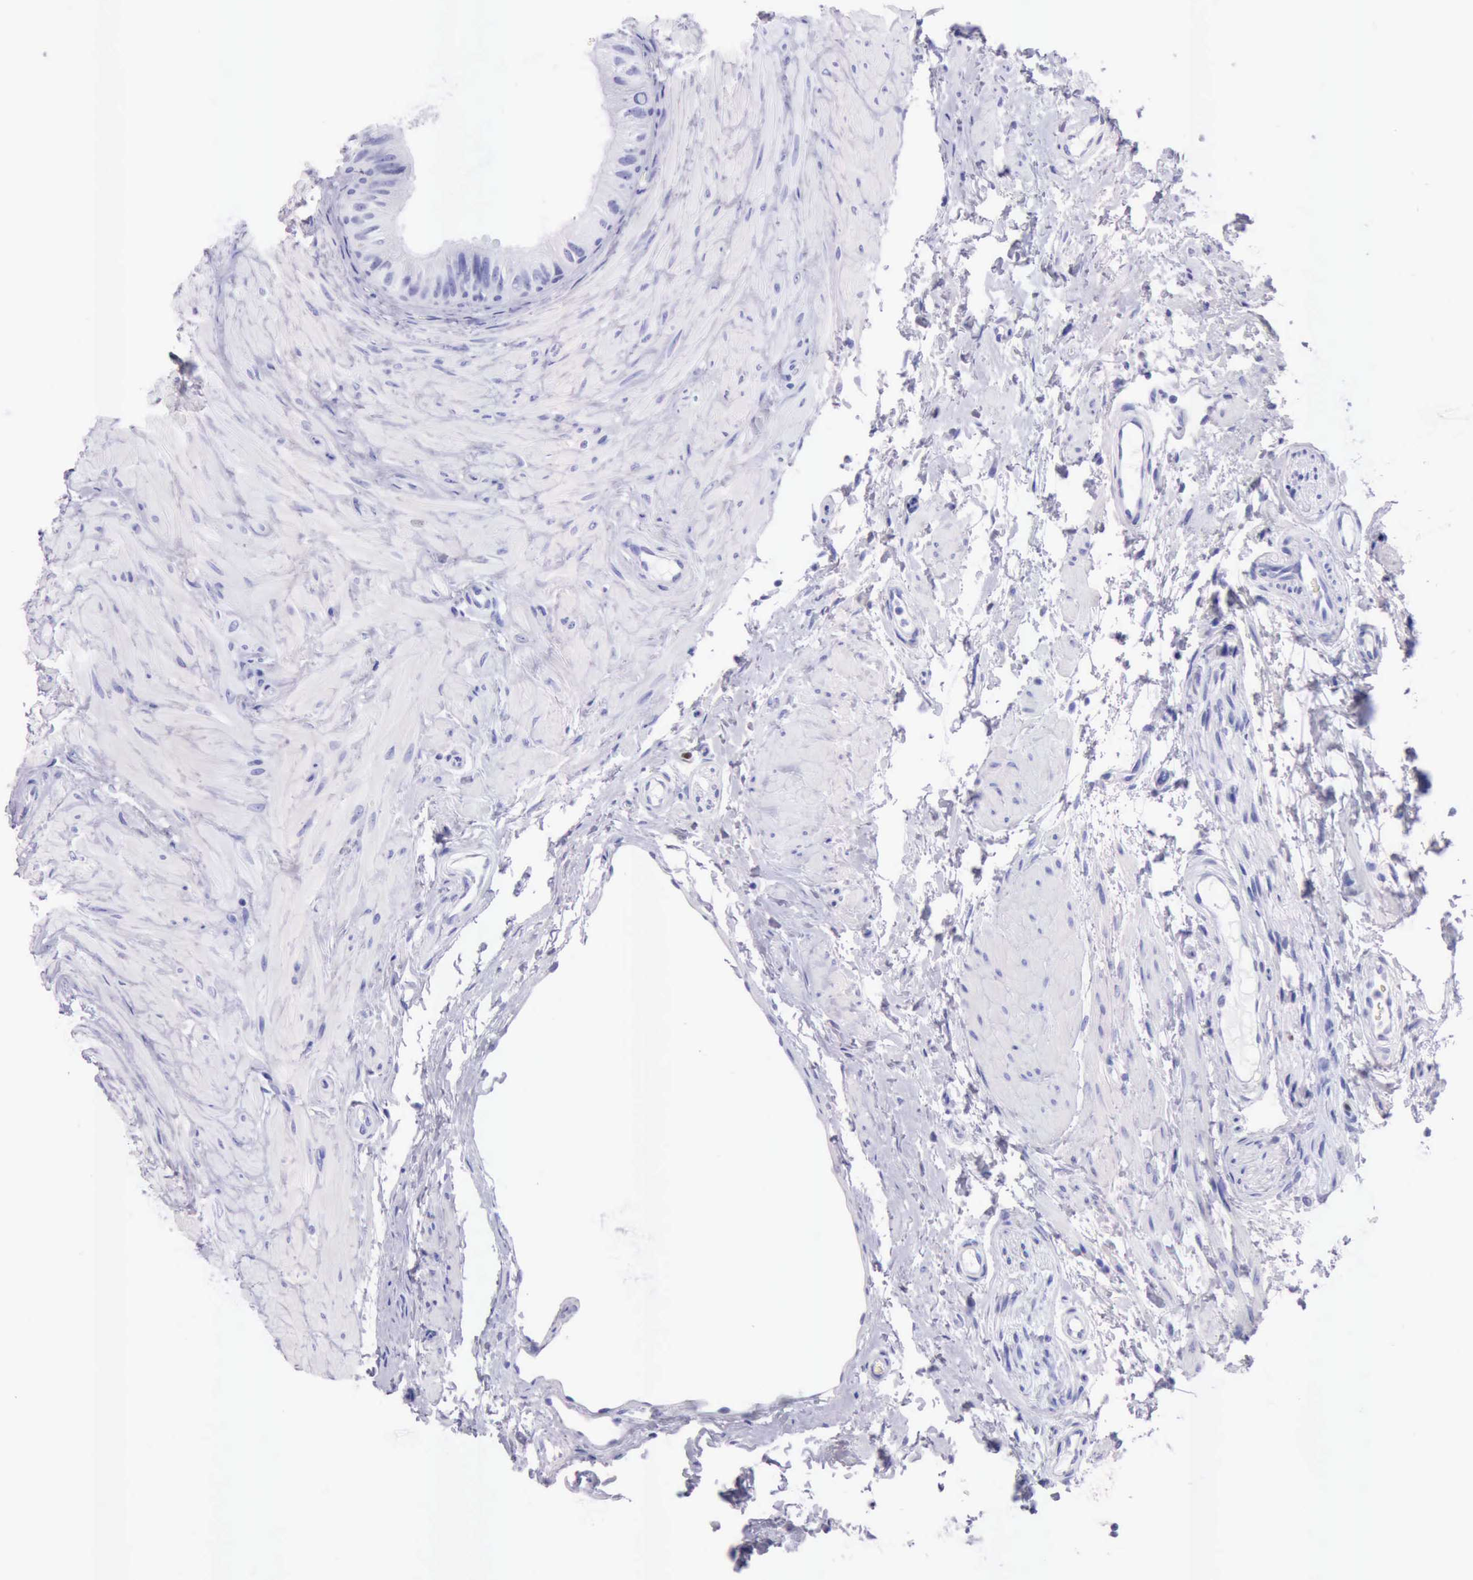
{"staining": {"intensity": "moderate", "quantity": "<25%", "location": "nuclear"}, "tissue": "epididymis", "cell_type": "Glandular cells", "image_type": "normal", "snomed": [{"axis": "morphology", "description": "Normal tissue, NOS"}, {"axis": "topography", "description": "Epididymis"}], "caption": "Protein expression analysis of benign epididymis displays moderate nuclear staining in about <25% of glandular cells.", "gene": "MCM2", "patient": {"sex": "male", "age": 68}}